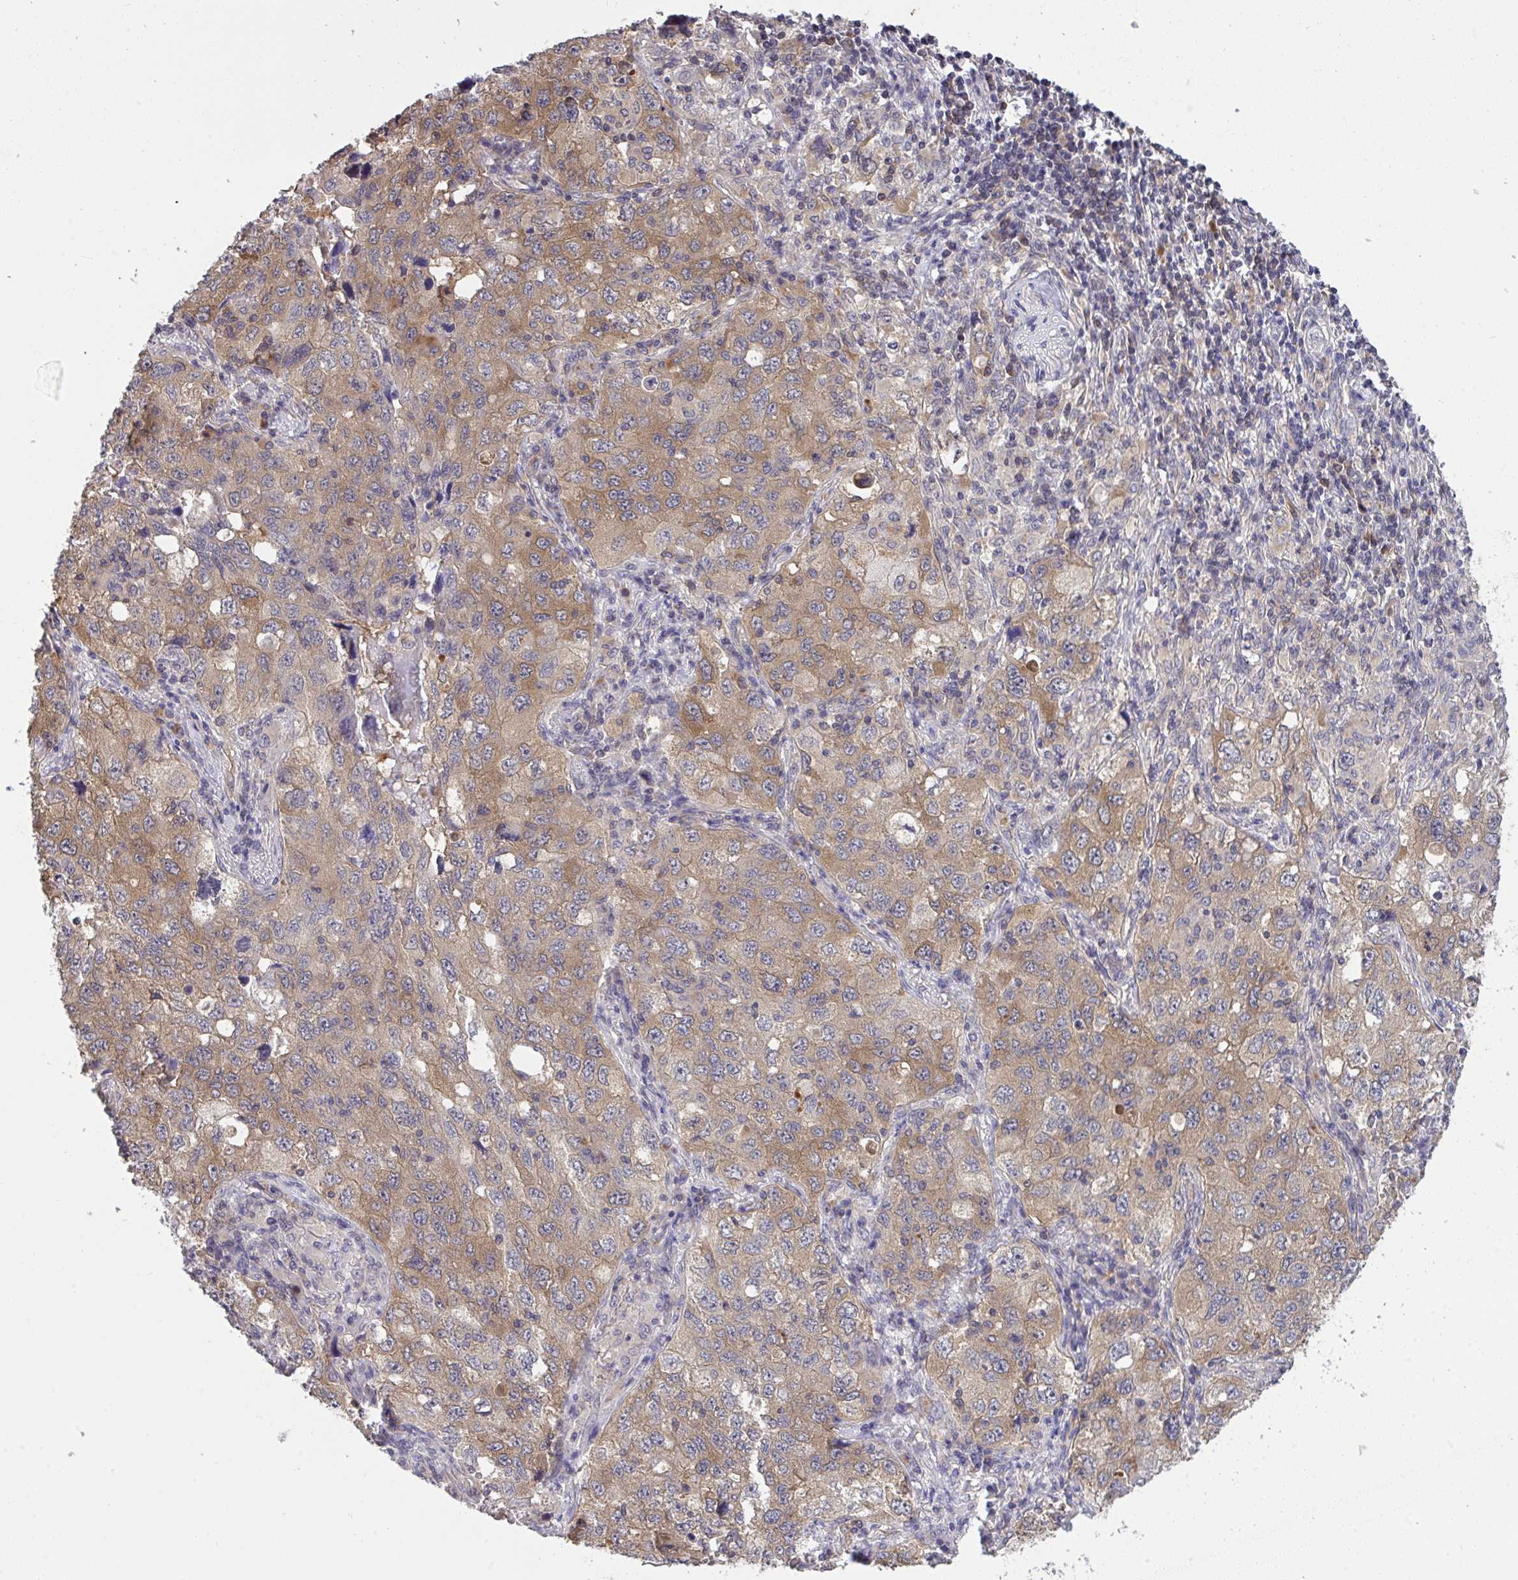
{"staining": {"intensity": "moderate", "quantity": "25%-75%", "location": "cytoplasmic/membranous"}, "tissue": "lung cancer", "cell_type": "Tumor cells", "image_type": "cancer", "snomed": [{"axis": "morphology", "description": "Adenocarcinoma, NOS"}, {"axis": "topography", "description": "Lung"}], "caption": "Immunohistochemical staining of lung cancer demonstrates medium levels of moderate cytoplasmic/membranous positivity in approximately 25%-75% of tumor cells.", "gene": "C12orf57", "patient": {"sex": "female", "age": 57}}